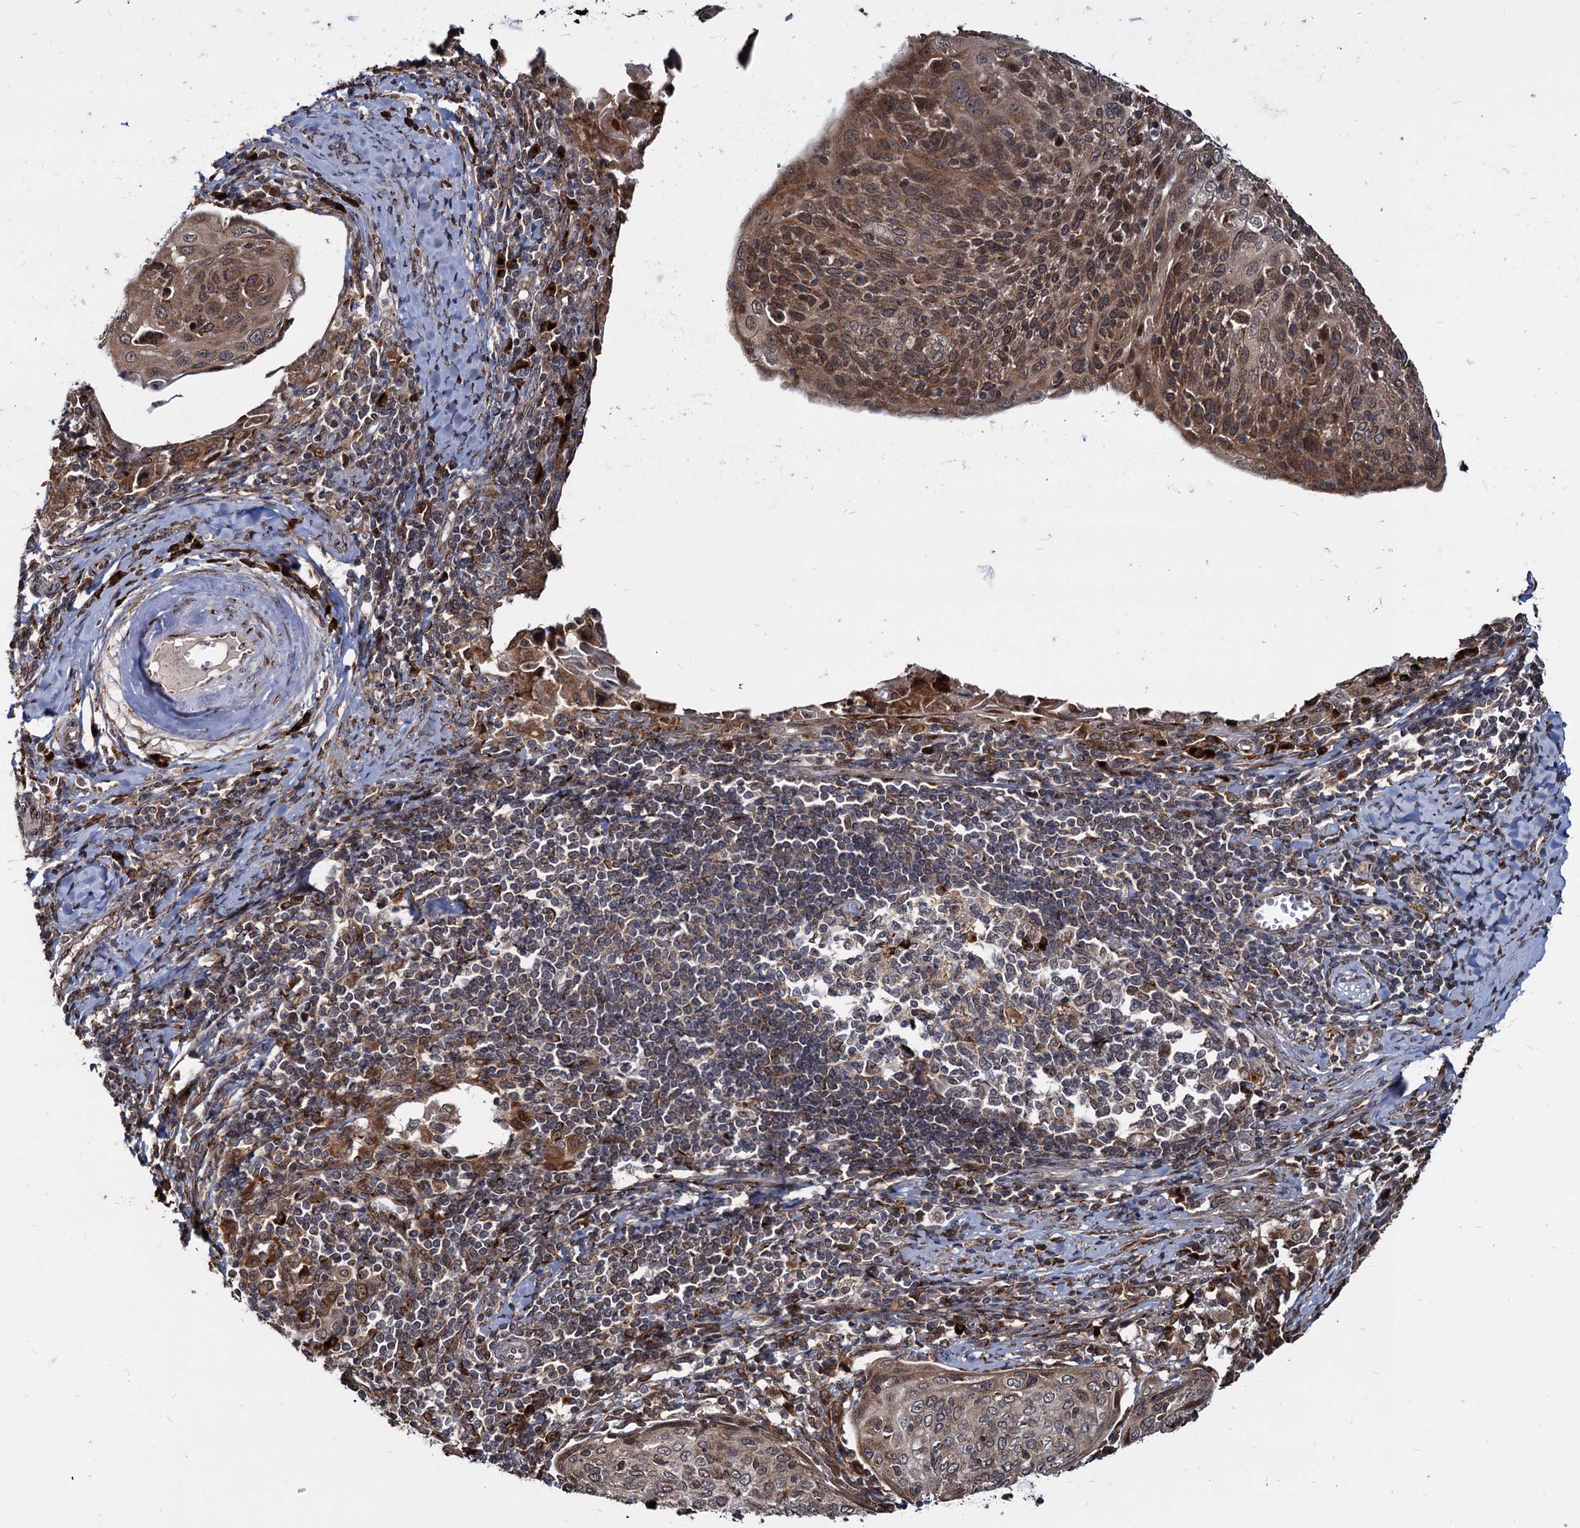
{"staining": {"intensity": "moderate", "quantity": ">75%", "location": "cytoplasmic/membranous,nuclear"}, "tissue": "cervical cancer", "cell_type": "Tumor cells", "image_type": "cancer", "snomed": [{"axis": "morphology", "description": "Squamous cell carcinoma, NOS"}, {"axis": "topography", "description": "Cervix"}], "caption": "Immunohistochemistry (IHC) of human cervical cancer displays medium levels of moderate cytoplasmic/membranous and nuclear expression in about >75% of tumor cells.", "gene": "SAAL1", "patient": {"sex": "female", "age": 67}}